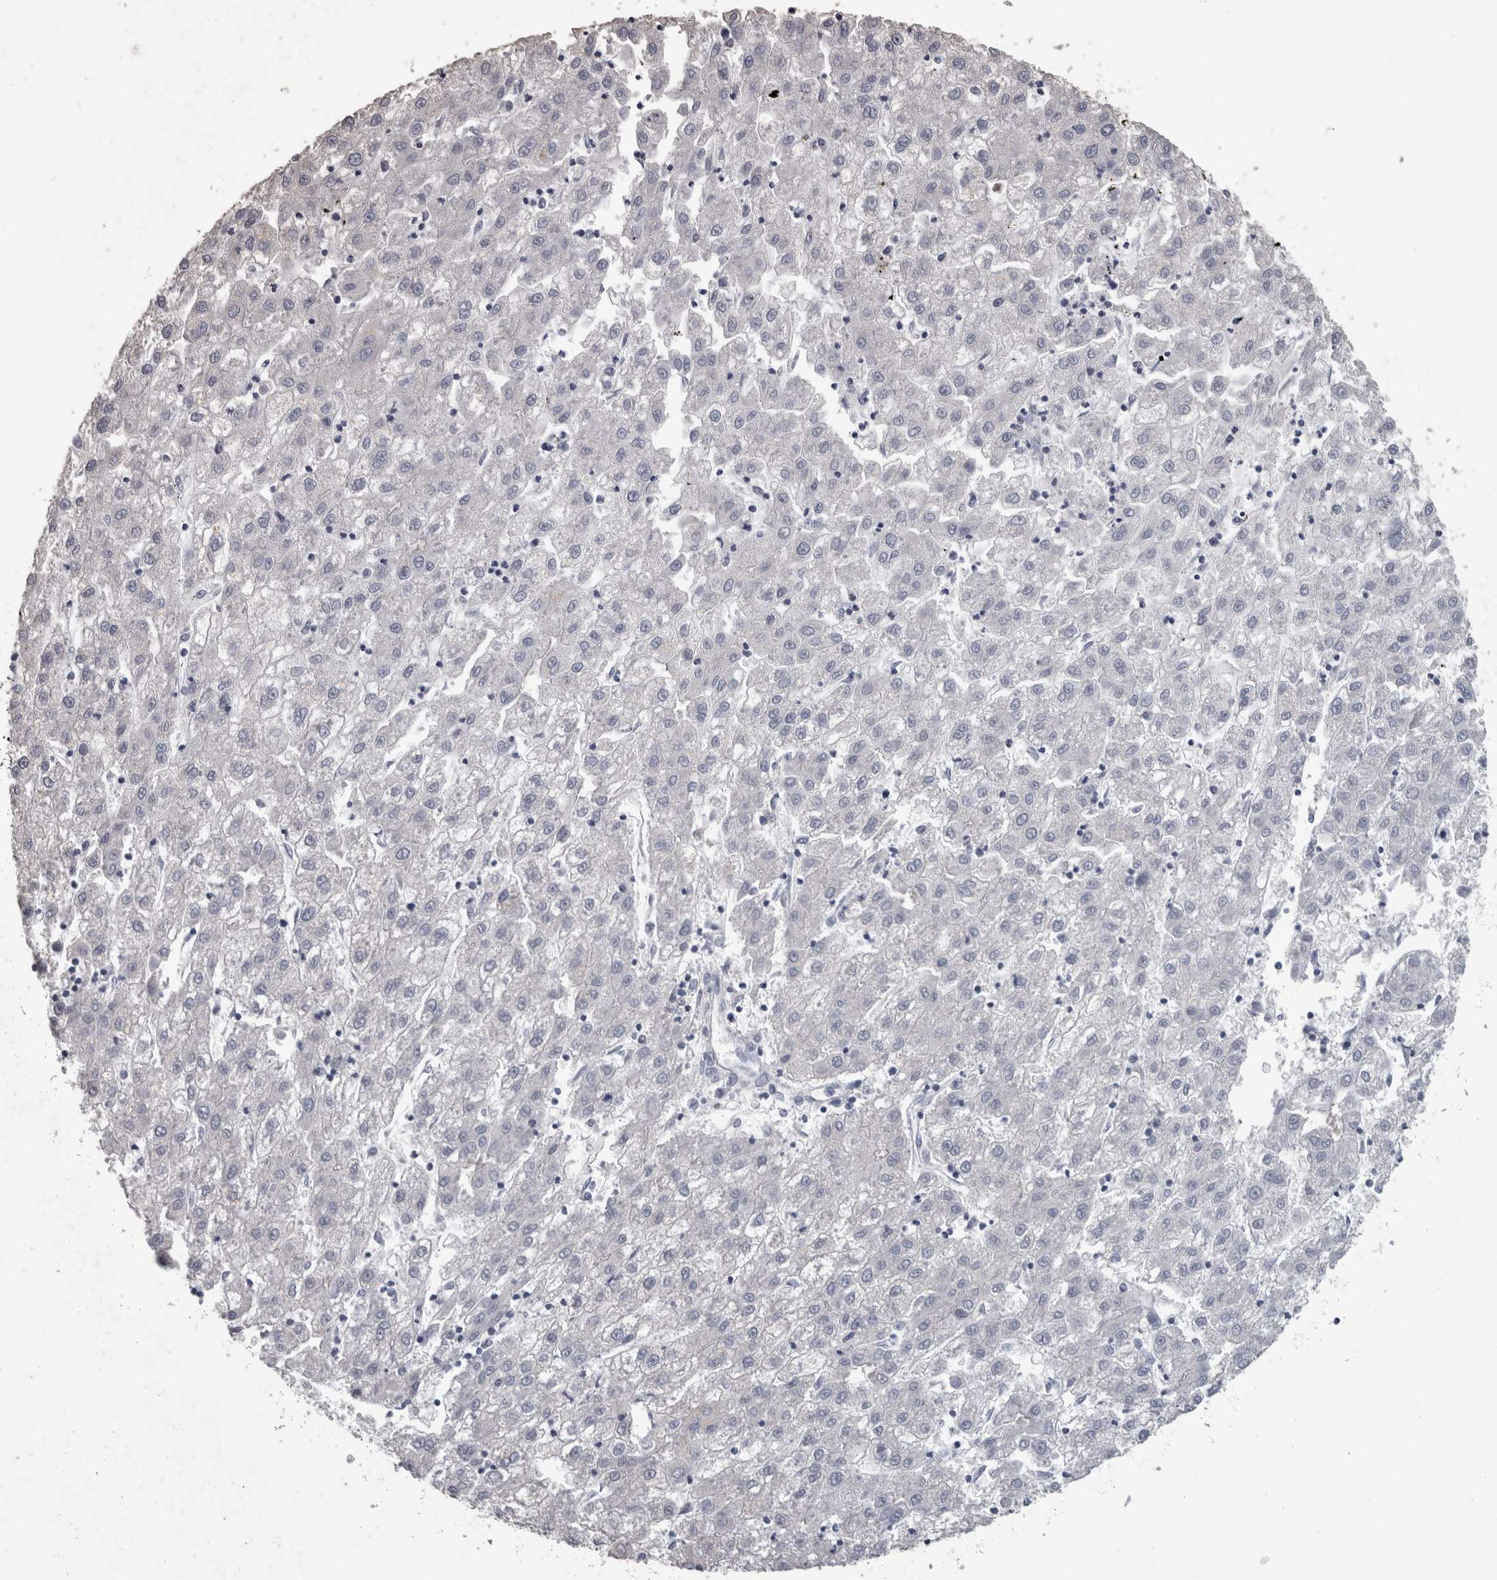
{"staining": {"intensity": "negative", "quantity": "none", "location": "none"}, "tissue": "liver cancer", "cell_type": "Tumor cells", "image_type": "cancer", "snomed": [{"axis": "morphology", "description": "Carcinoma, Hepatocellular, NOS"}, {"axis": "topography", "description": "Liver"}], "caption": "Immunohistochemistry micrograph of neoplastic tissue: hepatocellular carcinoma (liver) stained with DAB (3,3'-diaminobenzidine) exhibits no significant protein positivity in tumor cells.", "gene": "EFEMP2", "patient": {"sex": "male", "age": 72}}